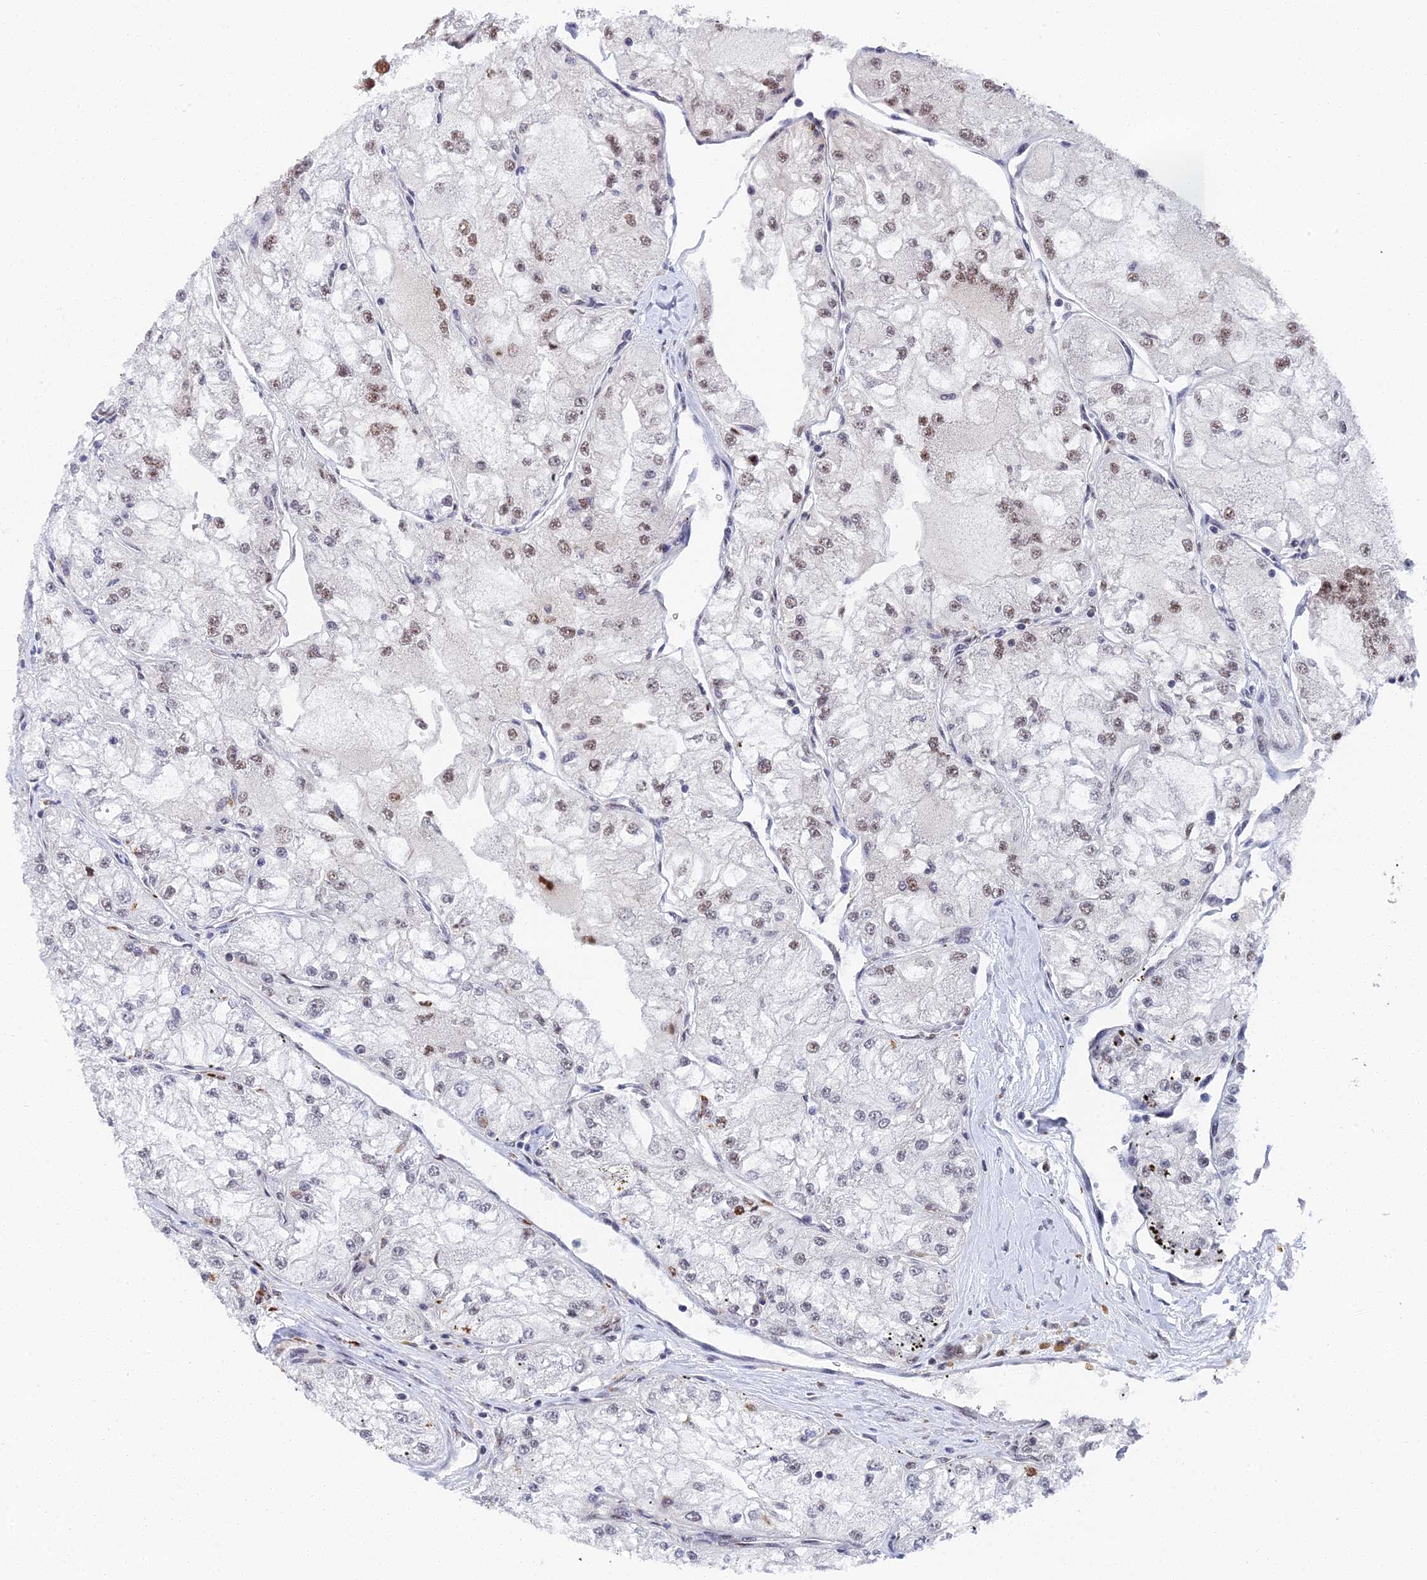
{"staining": {"intensity": "strong", "quantity": "25%-75%", "location": "nuclear"}, "tissue": "renal cancer", "cell_type": "Tumor cells", "image_type": "cancer", "snomed": [{"axis": "morphology", "description": "Adenocarcinoma, NOS"}, {"axis": "topography", "description": "Kidney"}], "caption": "Immunohistochemical staining of human renal cancer displays high levels of strong nuclear staining in approximately 25%-75% of tumor cells.", "gene": "MAGOHB", "patient": {"sex": "female", "age": 72}}